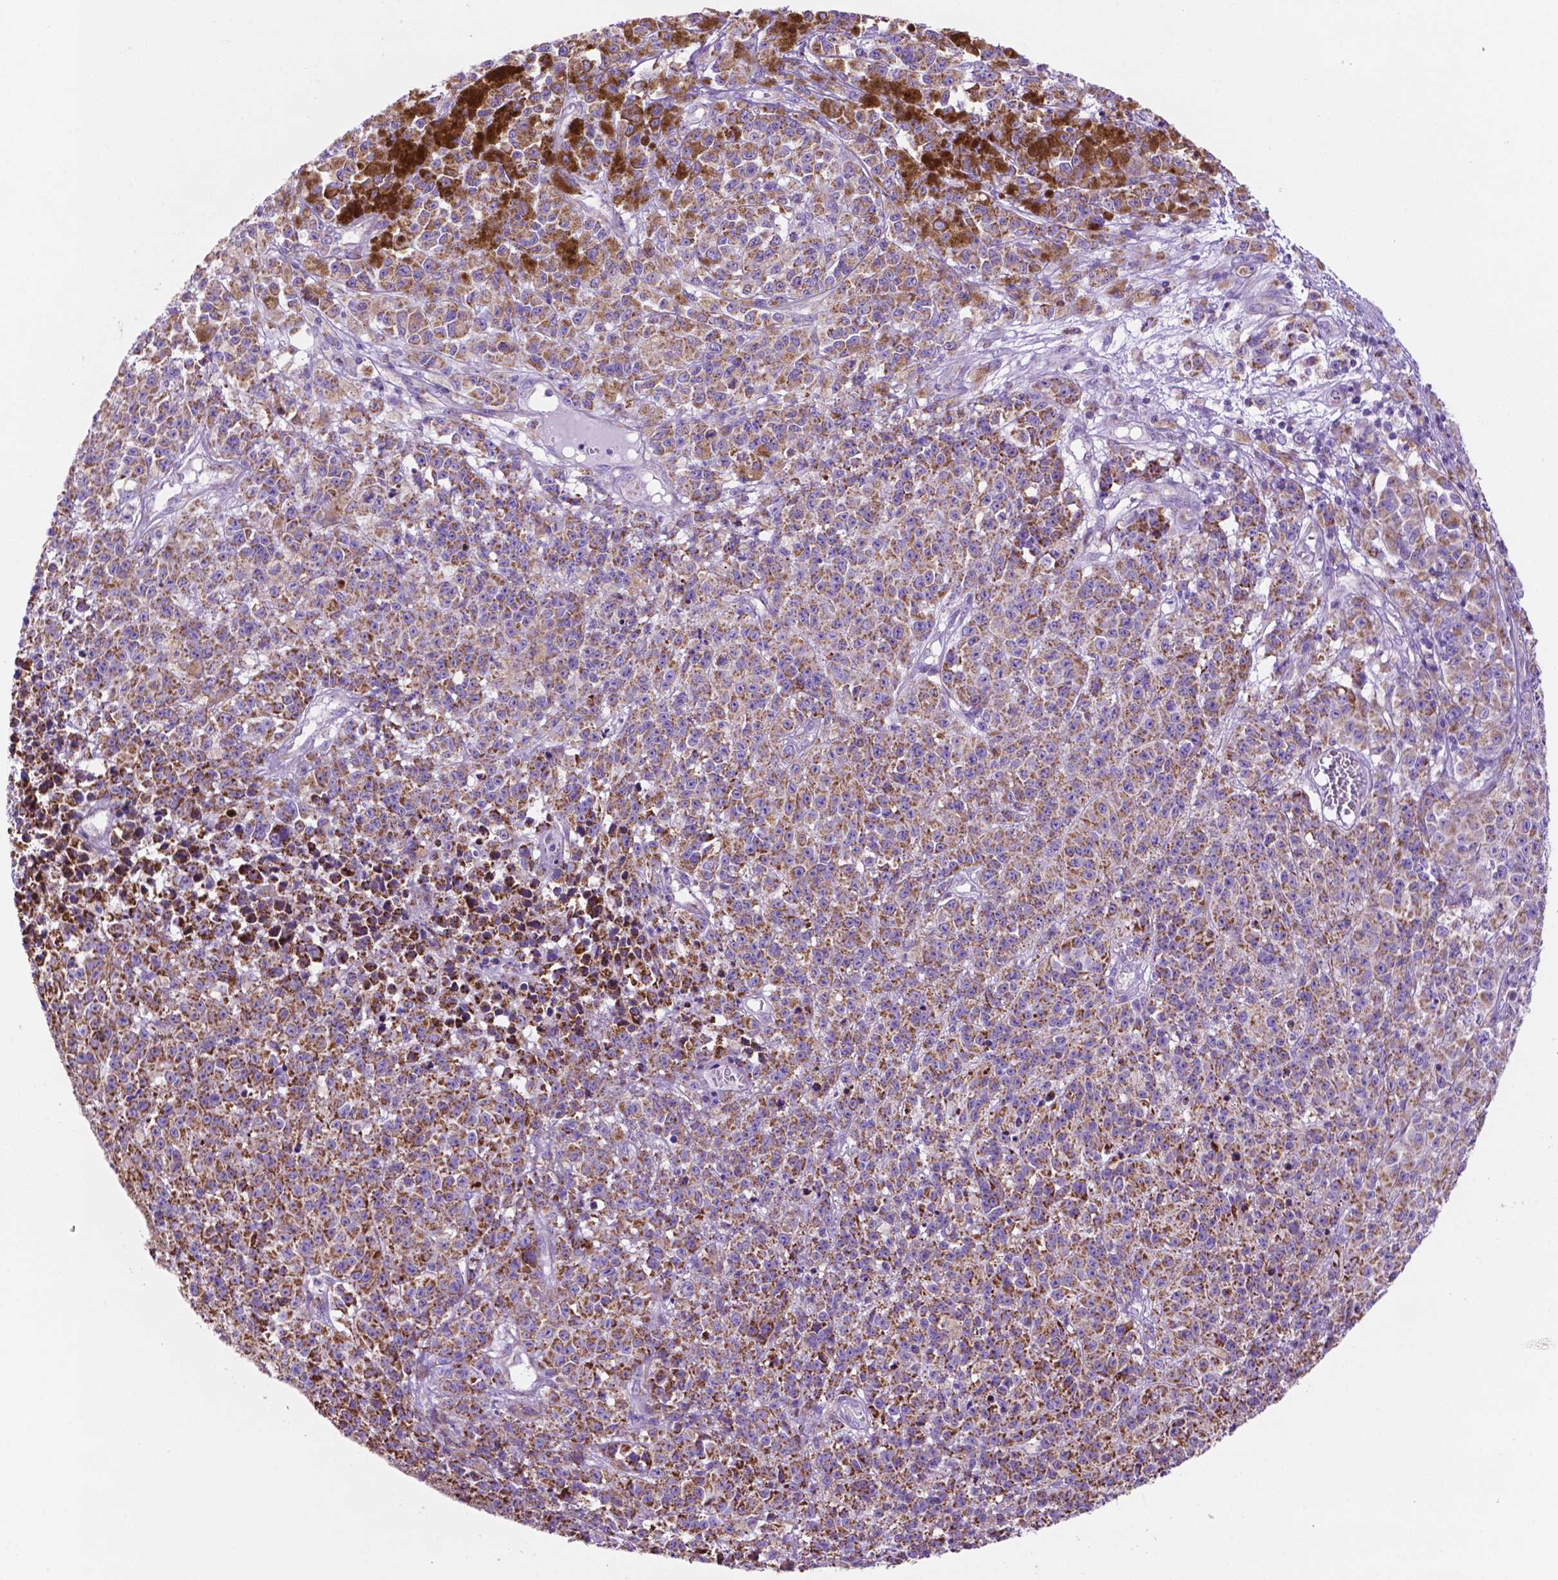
{"staining": {"intensity": "strong", "quantity": ">75%", "location": "cytoplasmic/membranous"}, "tissue": "melanoma", "cell_type": "Tumor cells", "image_type": "cancer", "snomed": [{"axis": "morphology", "description": "Malignant melanoma, NOS"}, {"axis": "topography", "description": "Skin"}], "caption": "Malignant melanoma stained with IHC demonstrates strong cytoplasmic/membranous staining in about >75% of tumor cells. (DAB = brown stain, brightfield microscopy at high magnification).", "gene": "GDPD5", "patient": {"sex": "female", "age": 58}}